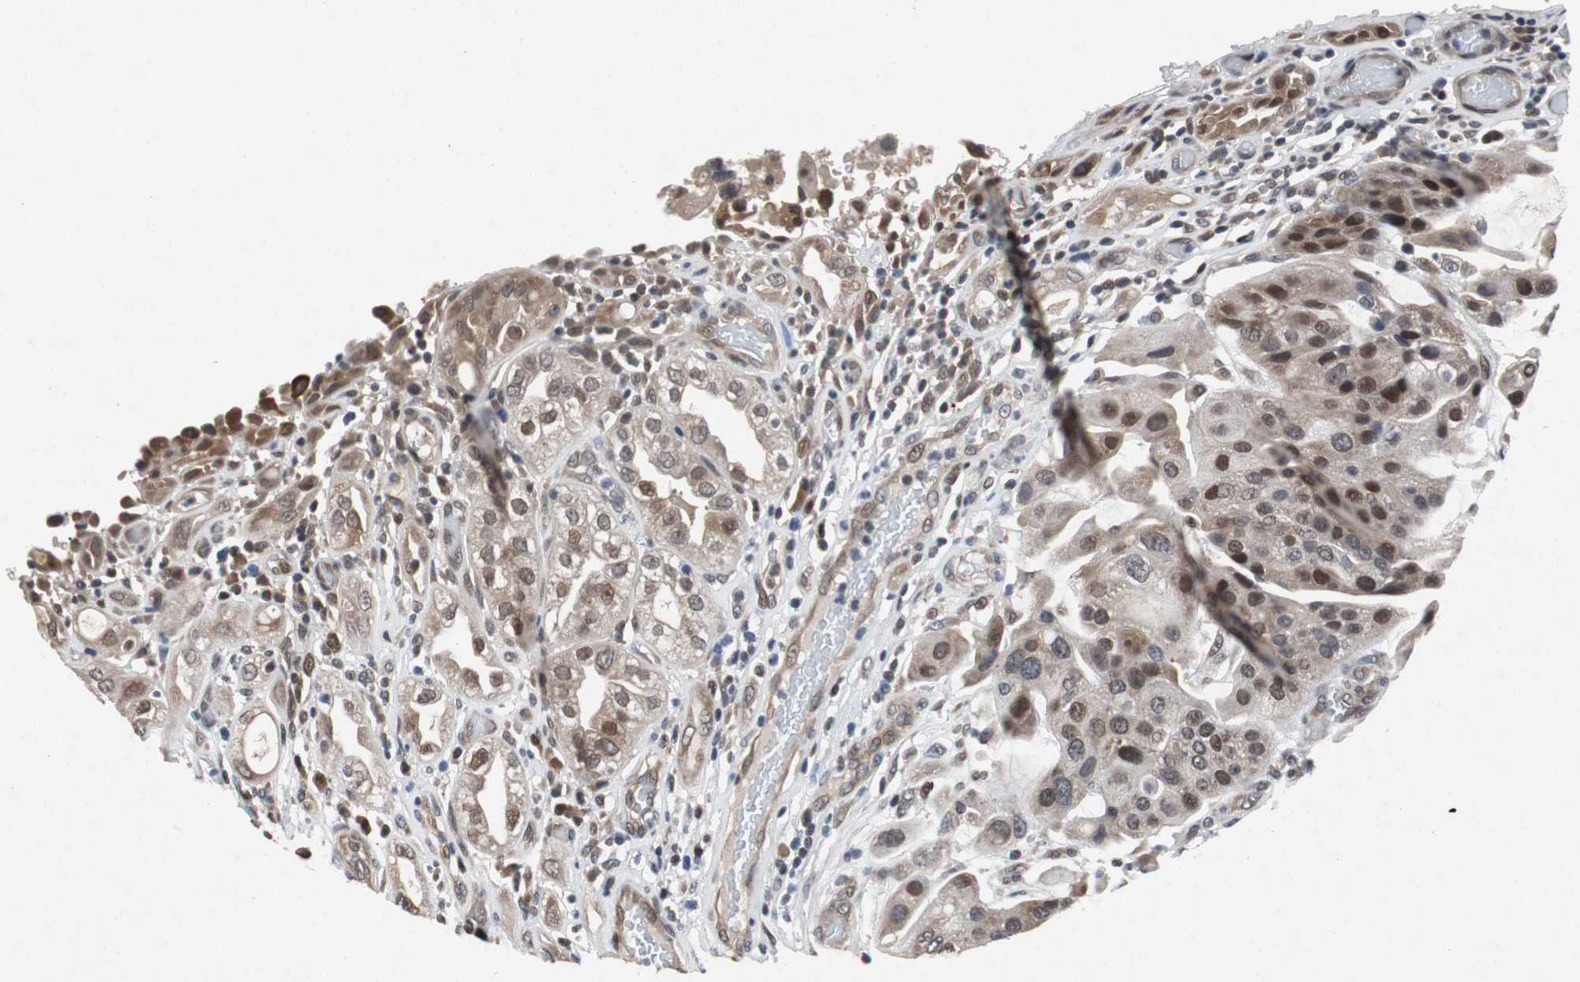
{"staining": {"intensity": "strong", "quantity": "25%-75%", "location": "cytoplasmic/membranous,nuclear"}, "tissue": "urothelial cancer", "cell_type": "Tumor cells", "image_type": "cancer", "snomed": [{"axis": "morphology", "description": "Urothelial carcinoma, High grade"}, {"axis": "topography", "description": "Urinary bladder"}], "caption": "Protein positivity by immunohistochemistry (IHC) shows strong cytoplasmic/membranous and nuclear positivity in about 25%-75% of tumor cells in urothelial cancer. The staining is performed using DAB (3,3'-diaminobenzidine) brown chromogen to label protein expression. The nuclei are counter-stained blue using hematoxylin.", "gene": "TP63", "patient": {"sex": "female", "age": 64}}